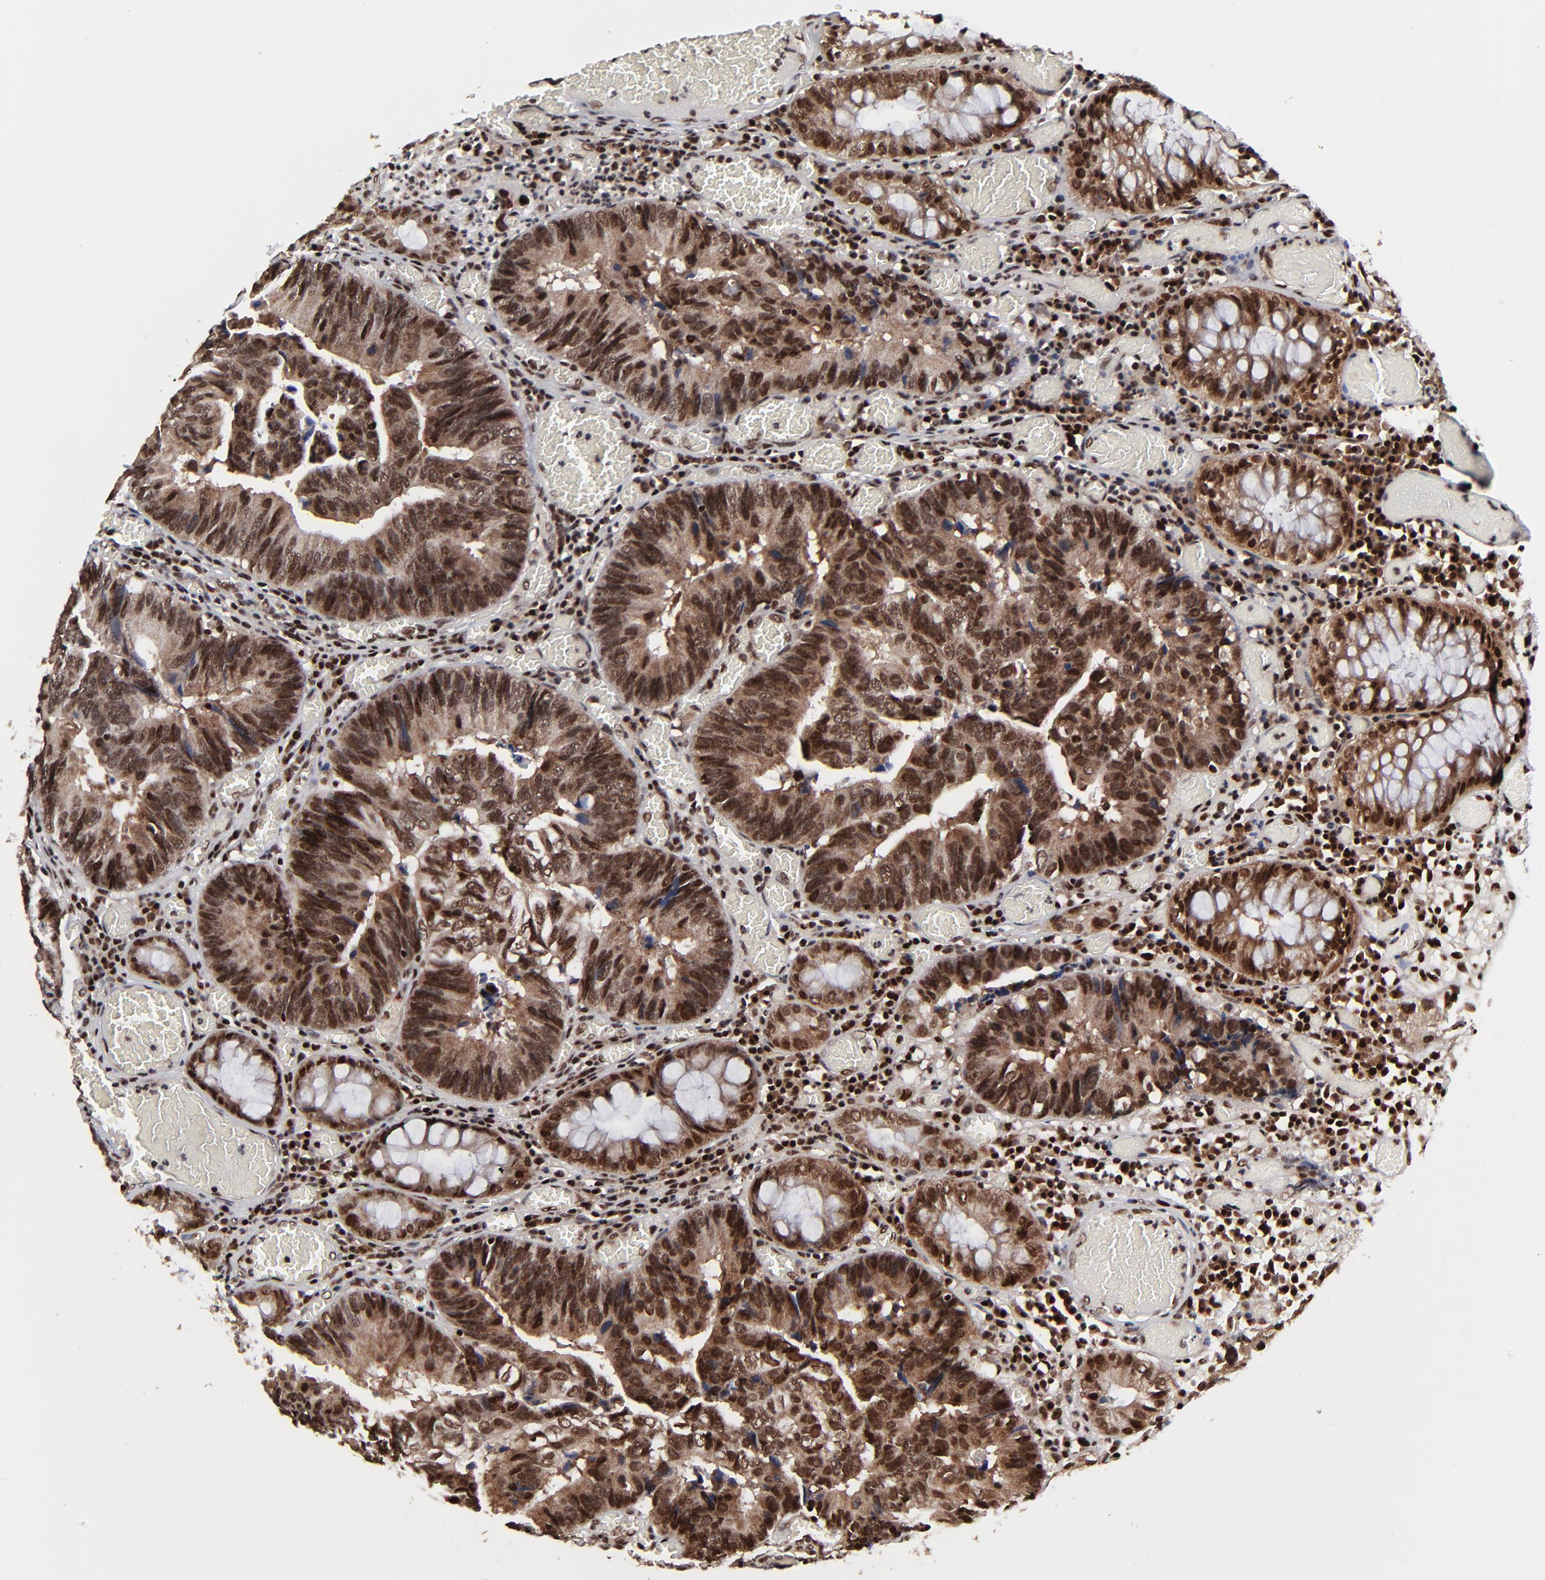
{"staining": {"intensity": "strong", "quantity": ">75%", "location": "cytoplasmic/membranous,nuclear"}, "tissue": "colorectal cancer", "cell_type": "Tumor cells", "image_type": "cancer", "snomed": [{"axis": "morphology", "description": "Adenocarcinoma, NOS"}, {"axis": "topography", "description": "Rectum"}], "caption": "A high-resolution micrograph shows immunohistochemistry (IHC) staining of adenocarcinoma (colorectal), which reveals strong cytoplasmic/membranous and nuclear staining in about >75% of tumor cells. (DAB = brown stain, brightfield microscopy at high magnification).", "gene": "RBM22", "patient": {"sex": "female", "age": 98}}